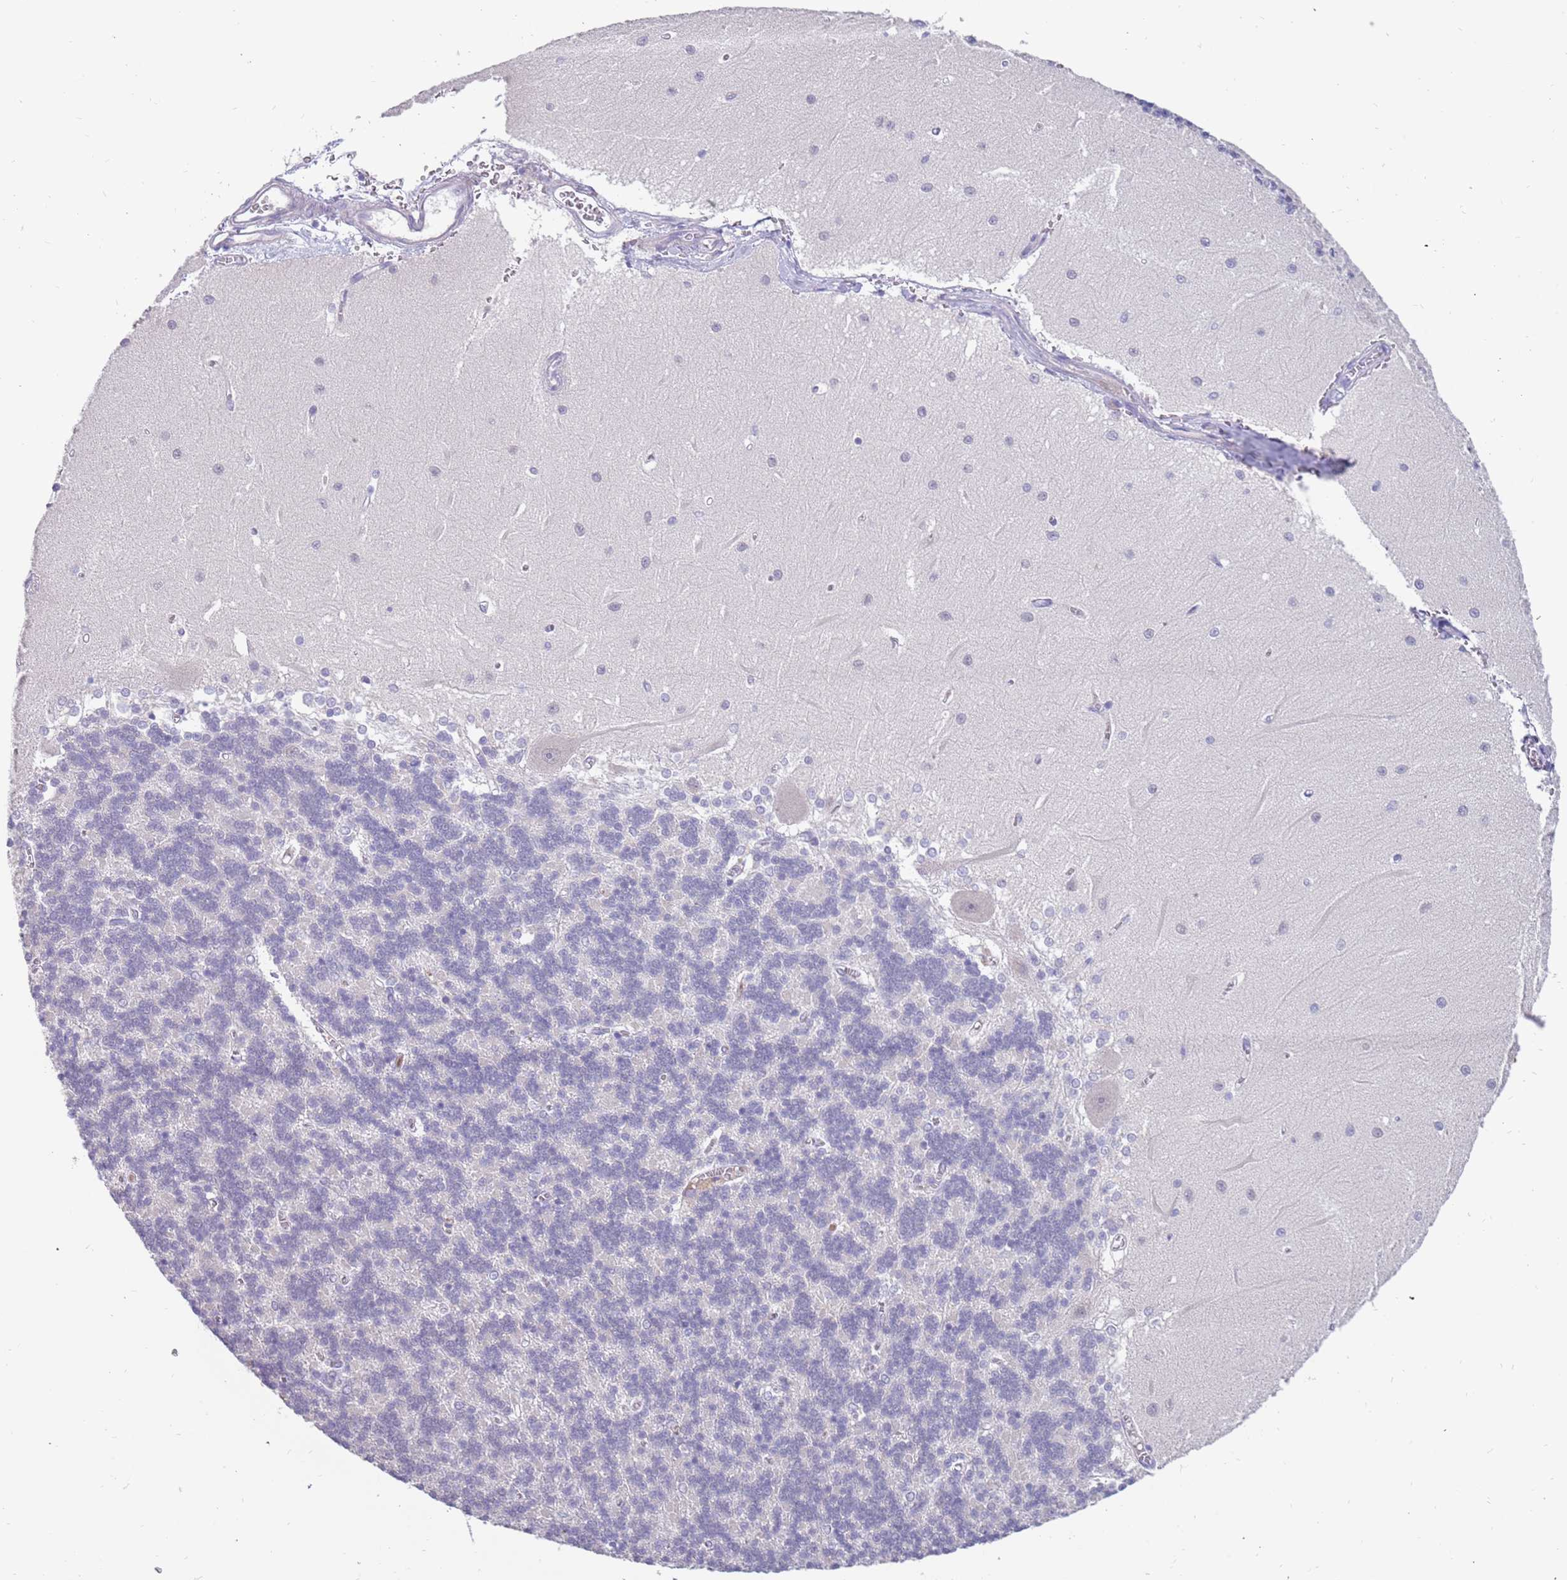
{"staining": {"intensity": "negative", "quantity": "none", "location": "none"}, "tissue": "cerebellum", "cell_type": "Cells in granular layer", "image_type": "normal", "snomed": [{"axis": "morphology", "description": "Normal tissue, NOS"}, {"axis": "topography", "description": "Cerebellum"}], "caption": "Immunohistochemistry photomicrograph of benign cerebellum stained for a protein (brown), which shows no positivity in cells in granular layer.", "gene": "ZNF746", "patient": {"sex": "male", "age": 37}}